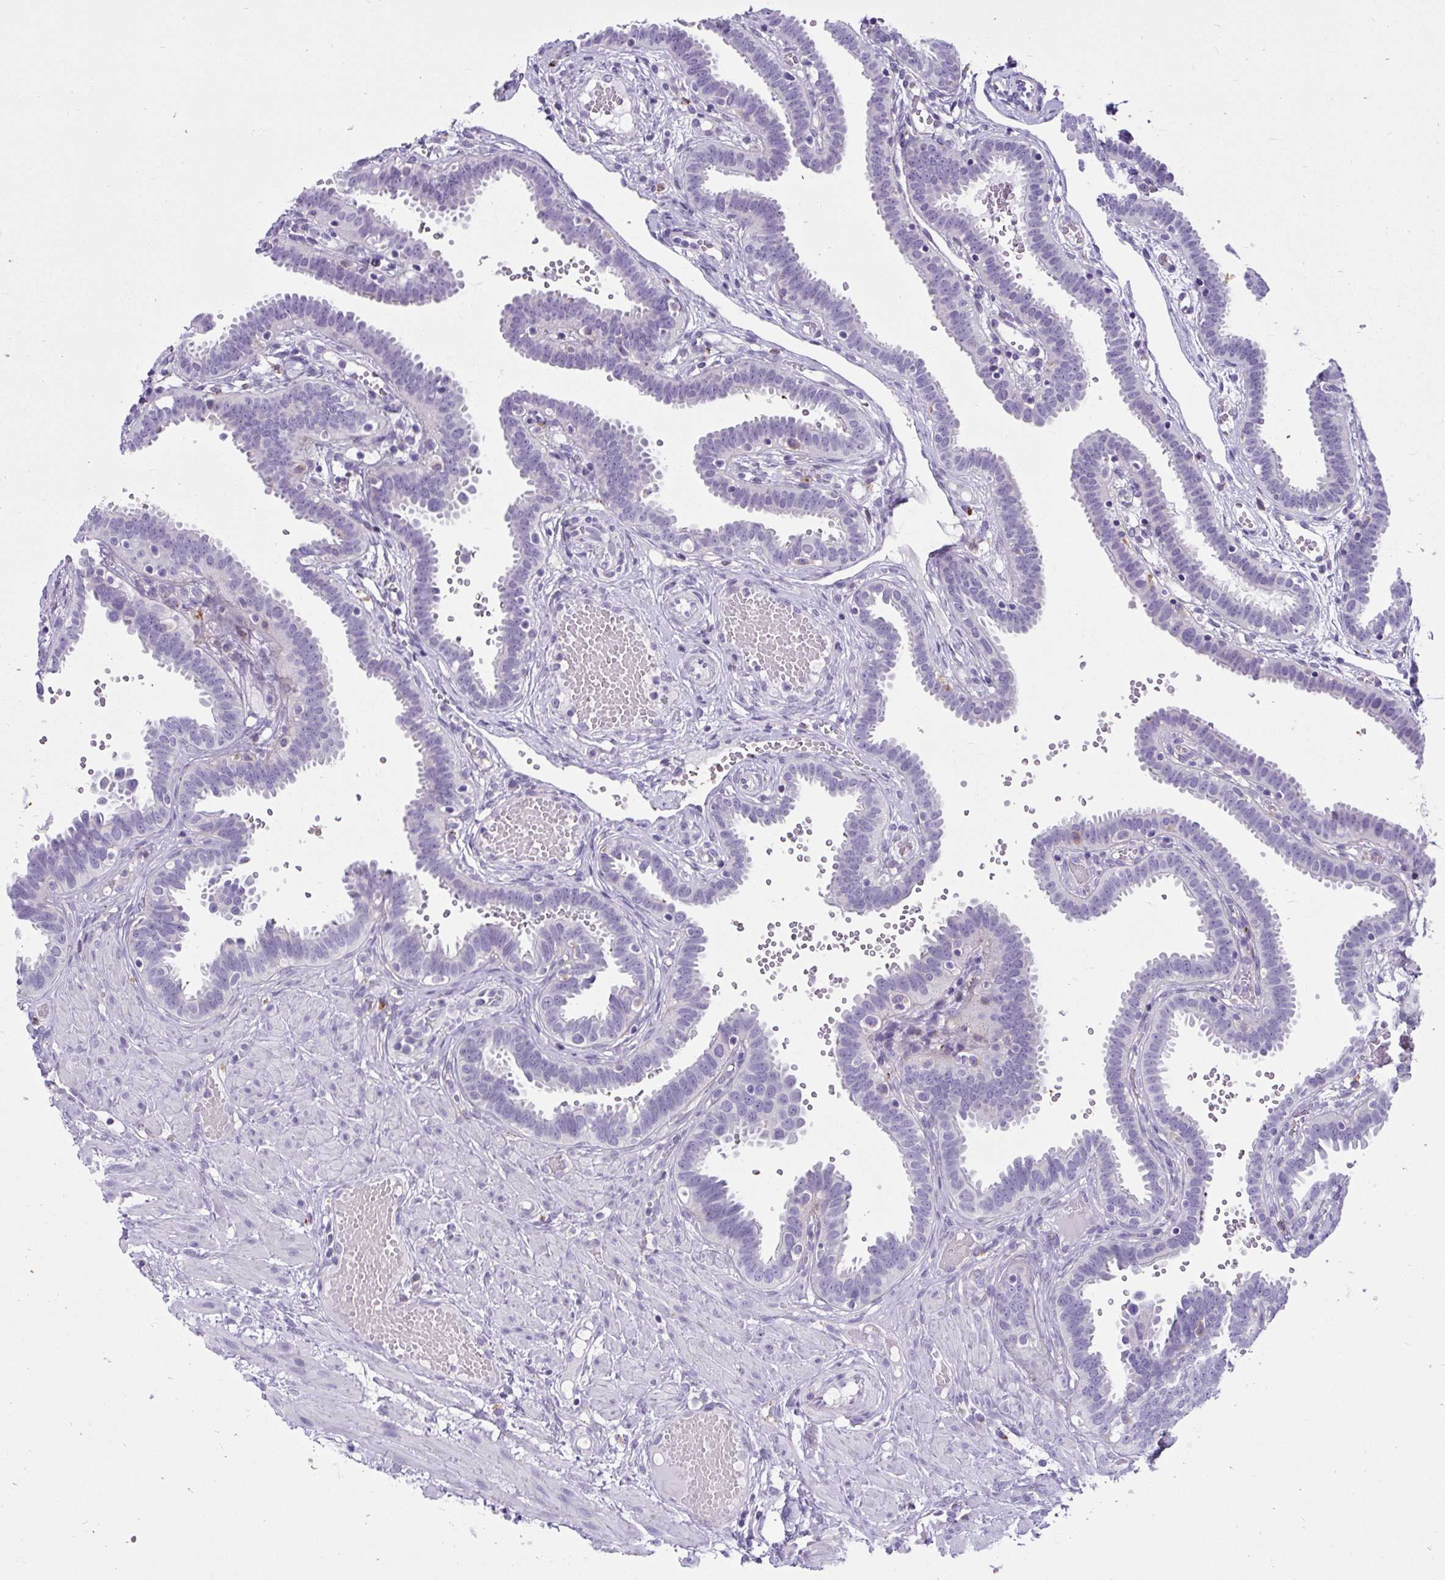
{"staining": {"intensity": "negative", "quantity": "none", "location": "none"}, "tissue": "fallopian tube", "cell_type": "Glandular cells", "image_type": "normal", "snomed": [{"axis": "morphology", "description": "Normal tissue, NOS"}, {"axis": "topography", "description": "Fallopian tube"}], "caption": "DAB (3,3'-diaminobenzidine) immunohistochemical staining of normal human fallopian tube shows no significant staining in glandular cells.", "gene": "CTSZ", "patient": {"sex": "female", "age": 37}}